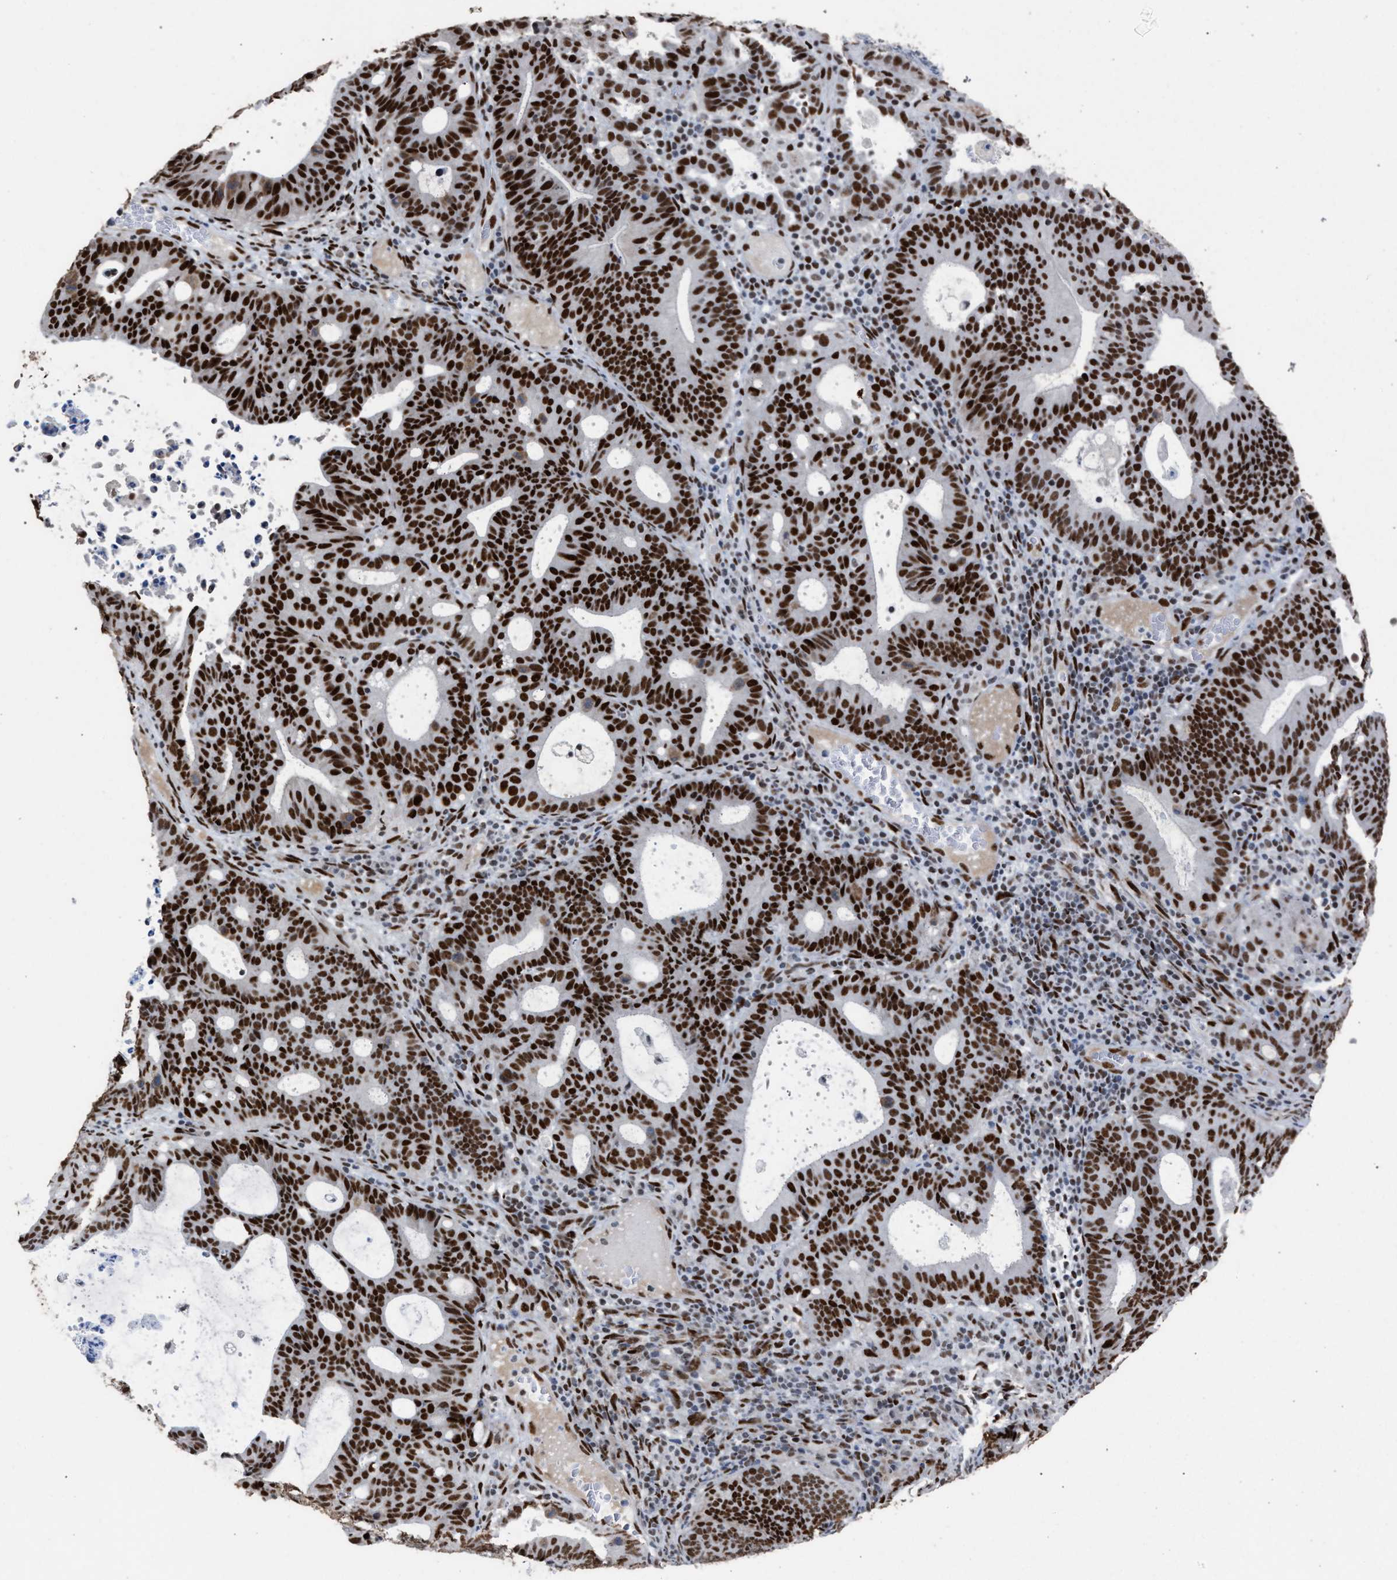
{"staining": {"intensity": "strong", "quantity": ">75%", "location": "nuclear"}, "tissue": "endometrial cancer", "cell_type": "Tumor cells", "image_type": "cancer", "snomed": [{"axis": "morphology", "description": "Adenocarcinoma, NOS"}, {"axis": "topography", "description": "Uterus"}], "caption": "Protein staining by immunohistochemistry exhibits strong nuclear positivity in approximately >75% of tumor cells in endometrial cancer.", "gene": "TP53BP1", "patient": {"sex": "female", "age": 83}}